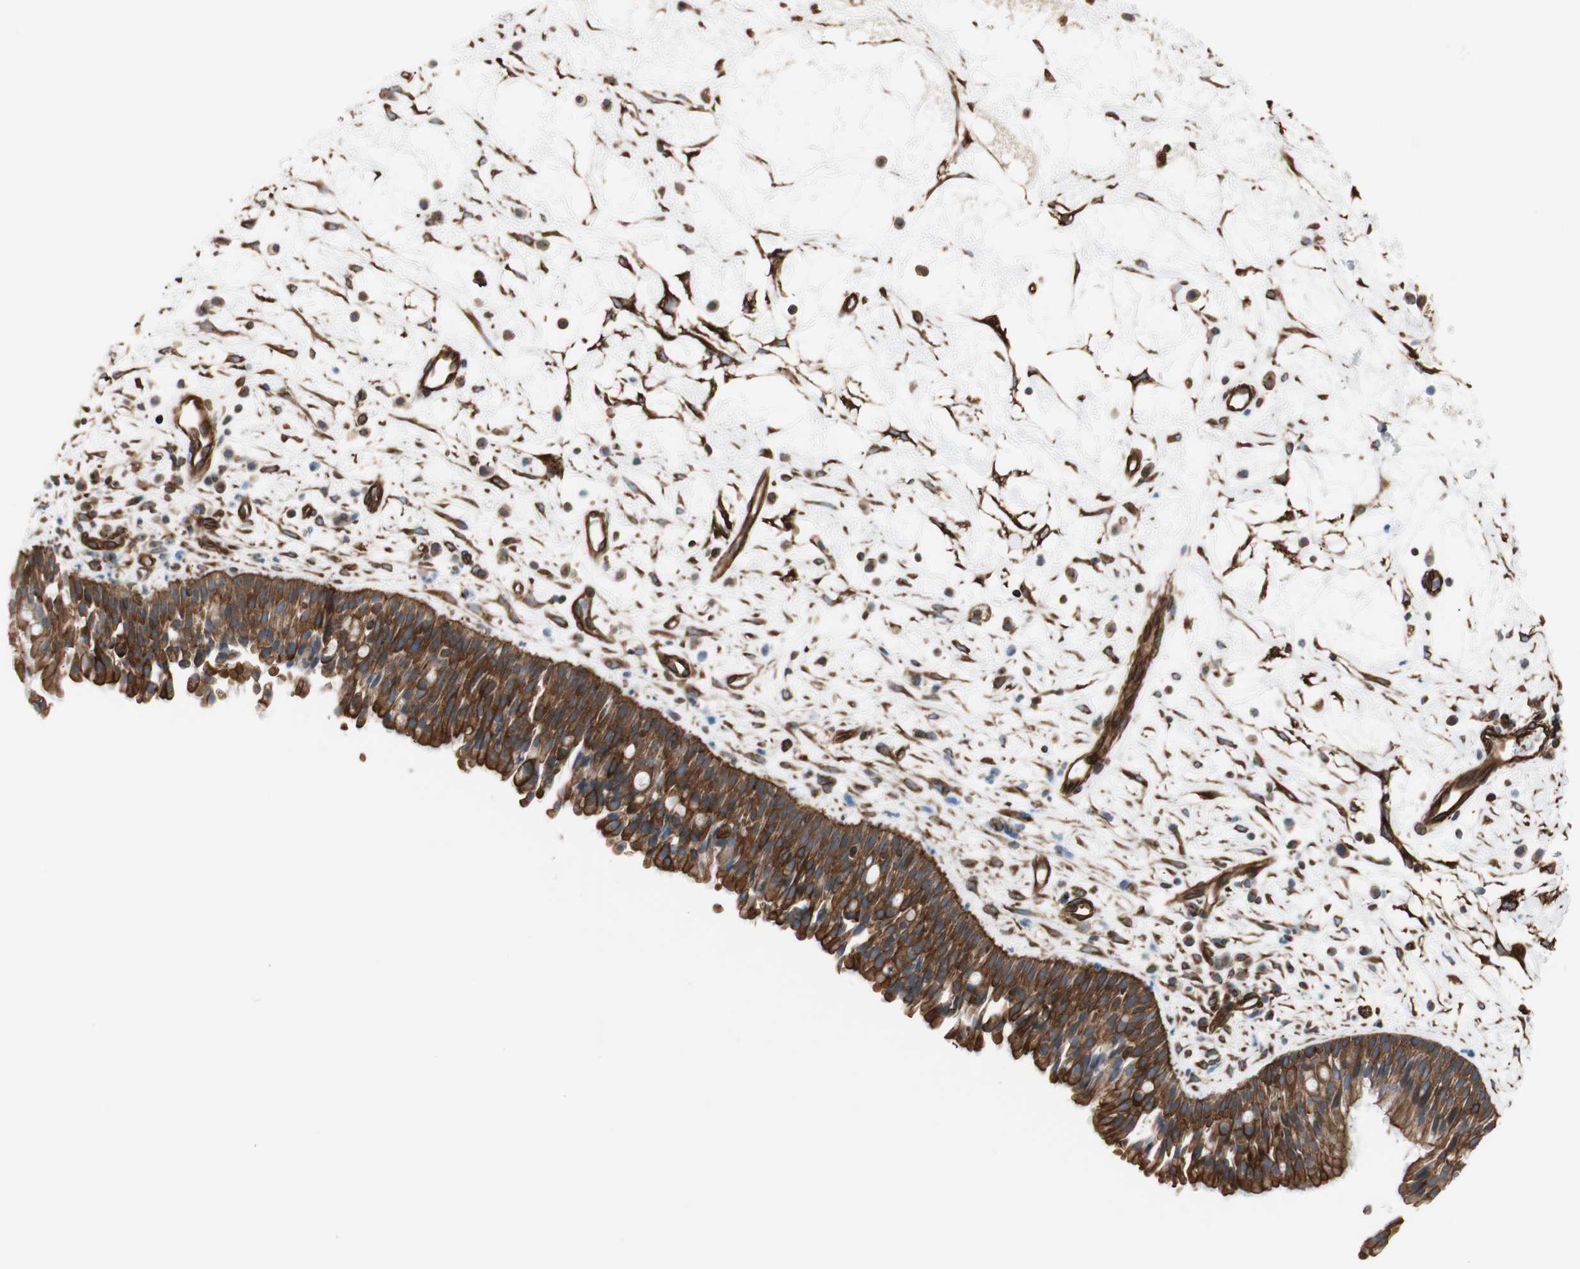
{"staining": {"intensity": "strong", "quantity": ">75%", "location": "cytoplasmic/membranous"}, "tissue": "nasopharynx", "cell_type": "Respiratory epithelial cells", "image_type": "normal", "snomed": [{"axis": "morphology", "description": "Normal tissue, NOS"}, {"axis": "topography", "description": "Nasopharynx"}], "caption": "Immunohistochemistry micrograph of unremarkable nasopharynx: human nasopharynx stained using IHC shows high levels of strong protein expression localized specifically in the cytoplasmic/membranous of respiratory epithelial cells, appearing as a cytoplasmic/membranous brown color.", "gene": "TCTA", "patient": {"sex": "male", "age": 13}}